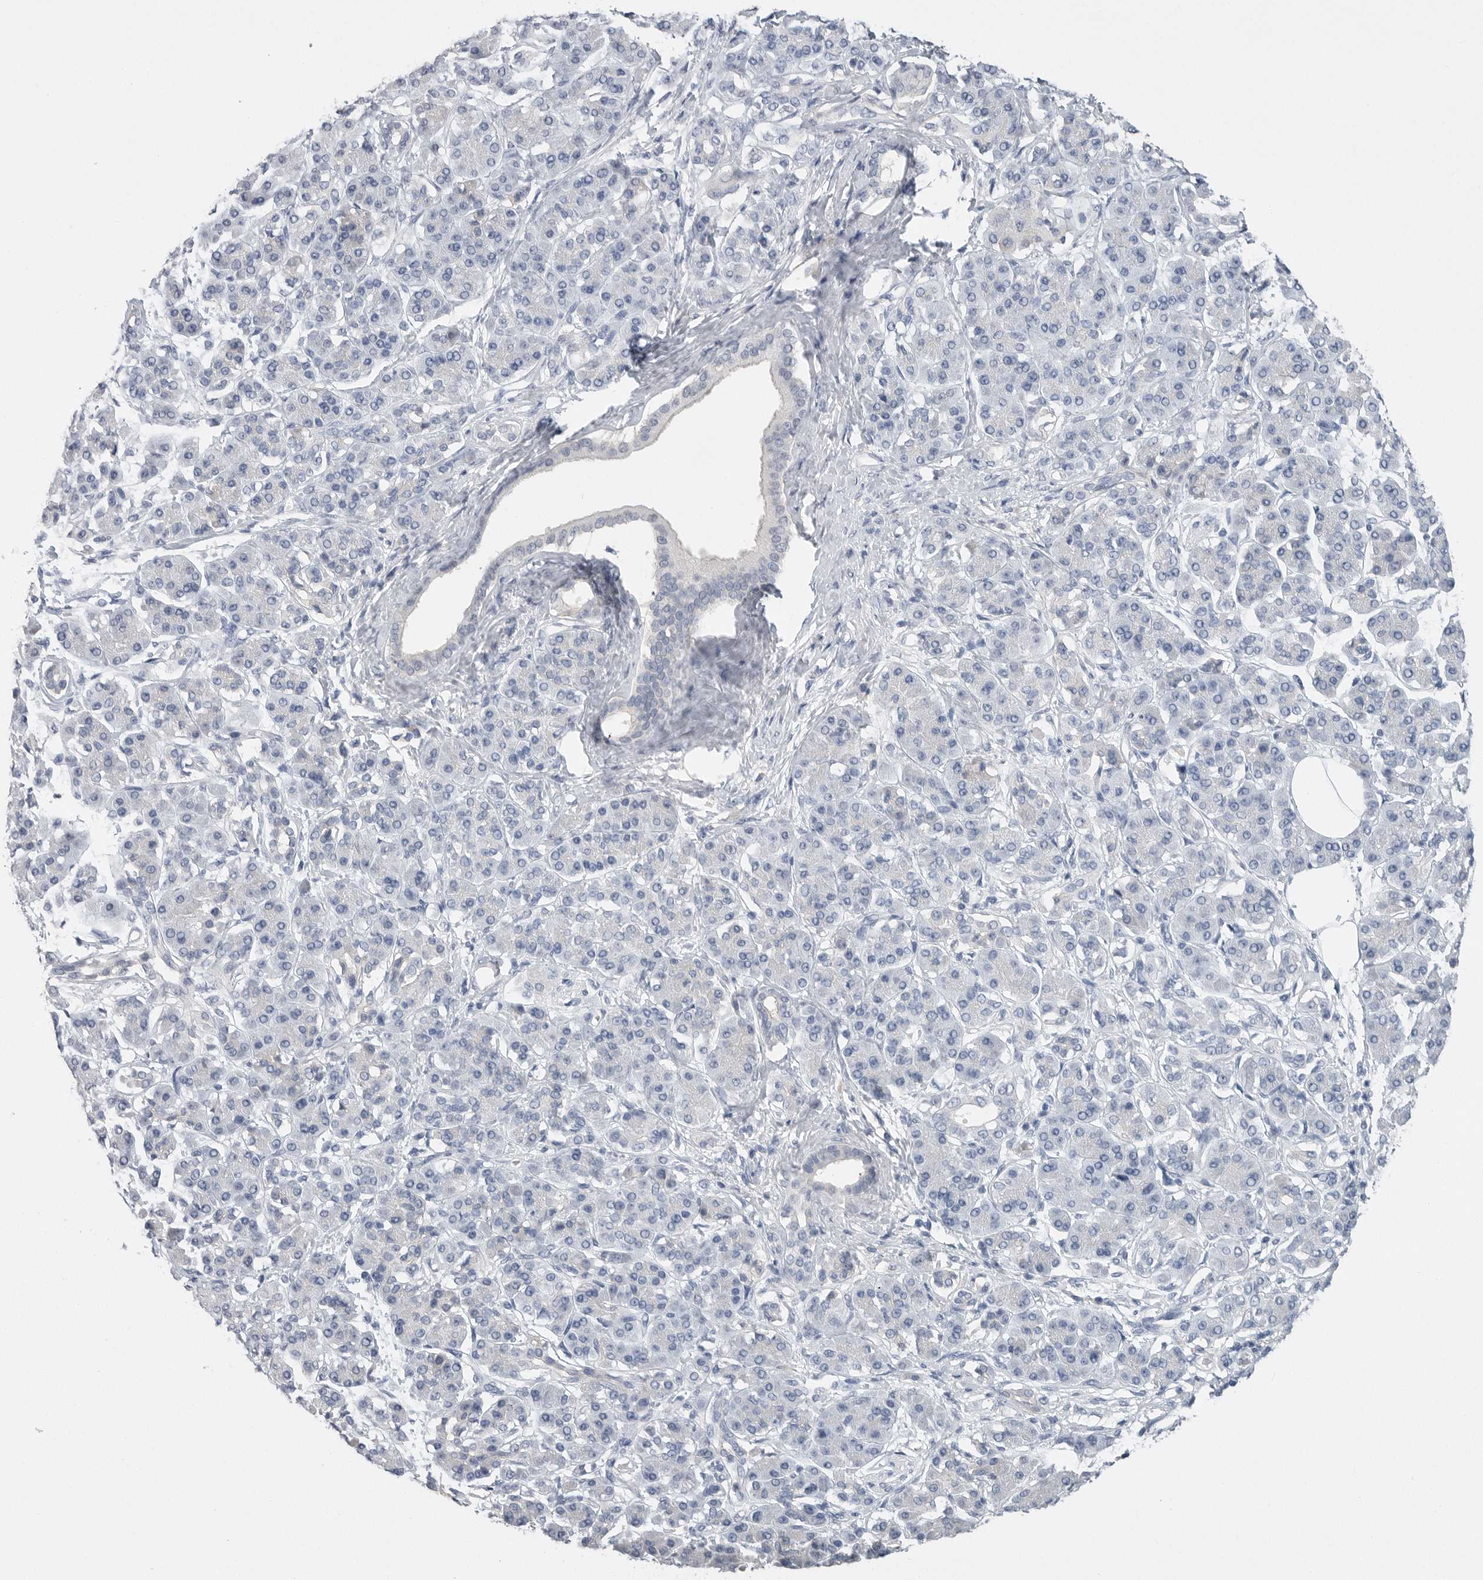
{"staining": {"intensity": "negative", "quantity": "none", "location": "none"}, "tissue": "pancreatic cancer", "cell_type": "Tumor cells", "image_type": "cancer", "snomed": [{"axis": "morphology", "description": "Adenocarcinoma, NOS"}, {"axis": "topography", "description": "Pancreas"}], "caption": "High power microscopy micrograph of an immunohistochemistry (IHC) histopathology image of pancreatic cancer, revealing no significant staining in tumor cells.", "gene": "FABP6", "patient": {"sex": "female", "age": 56}}